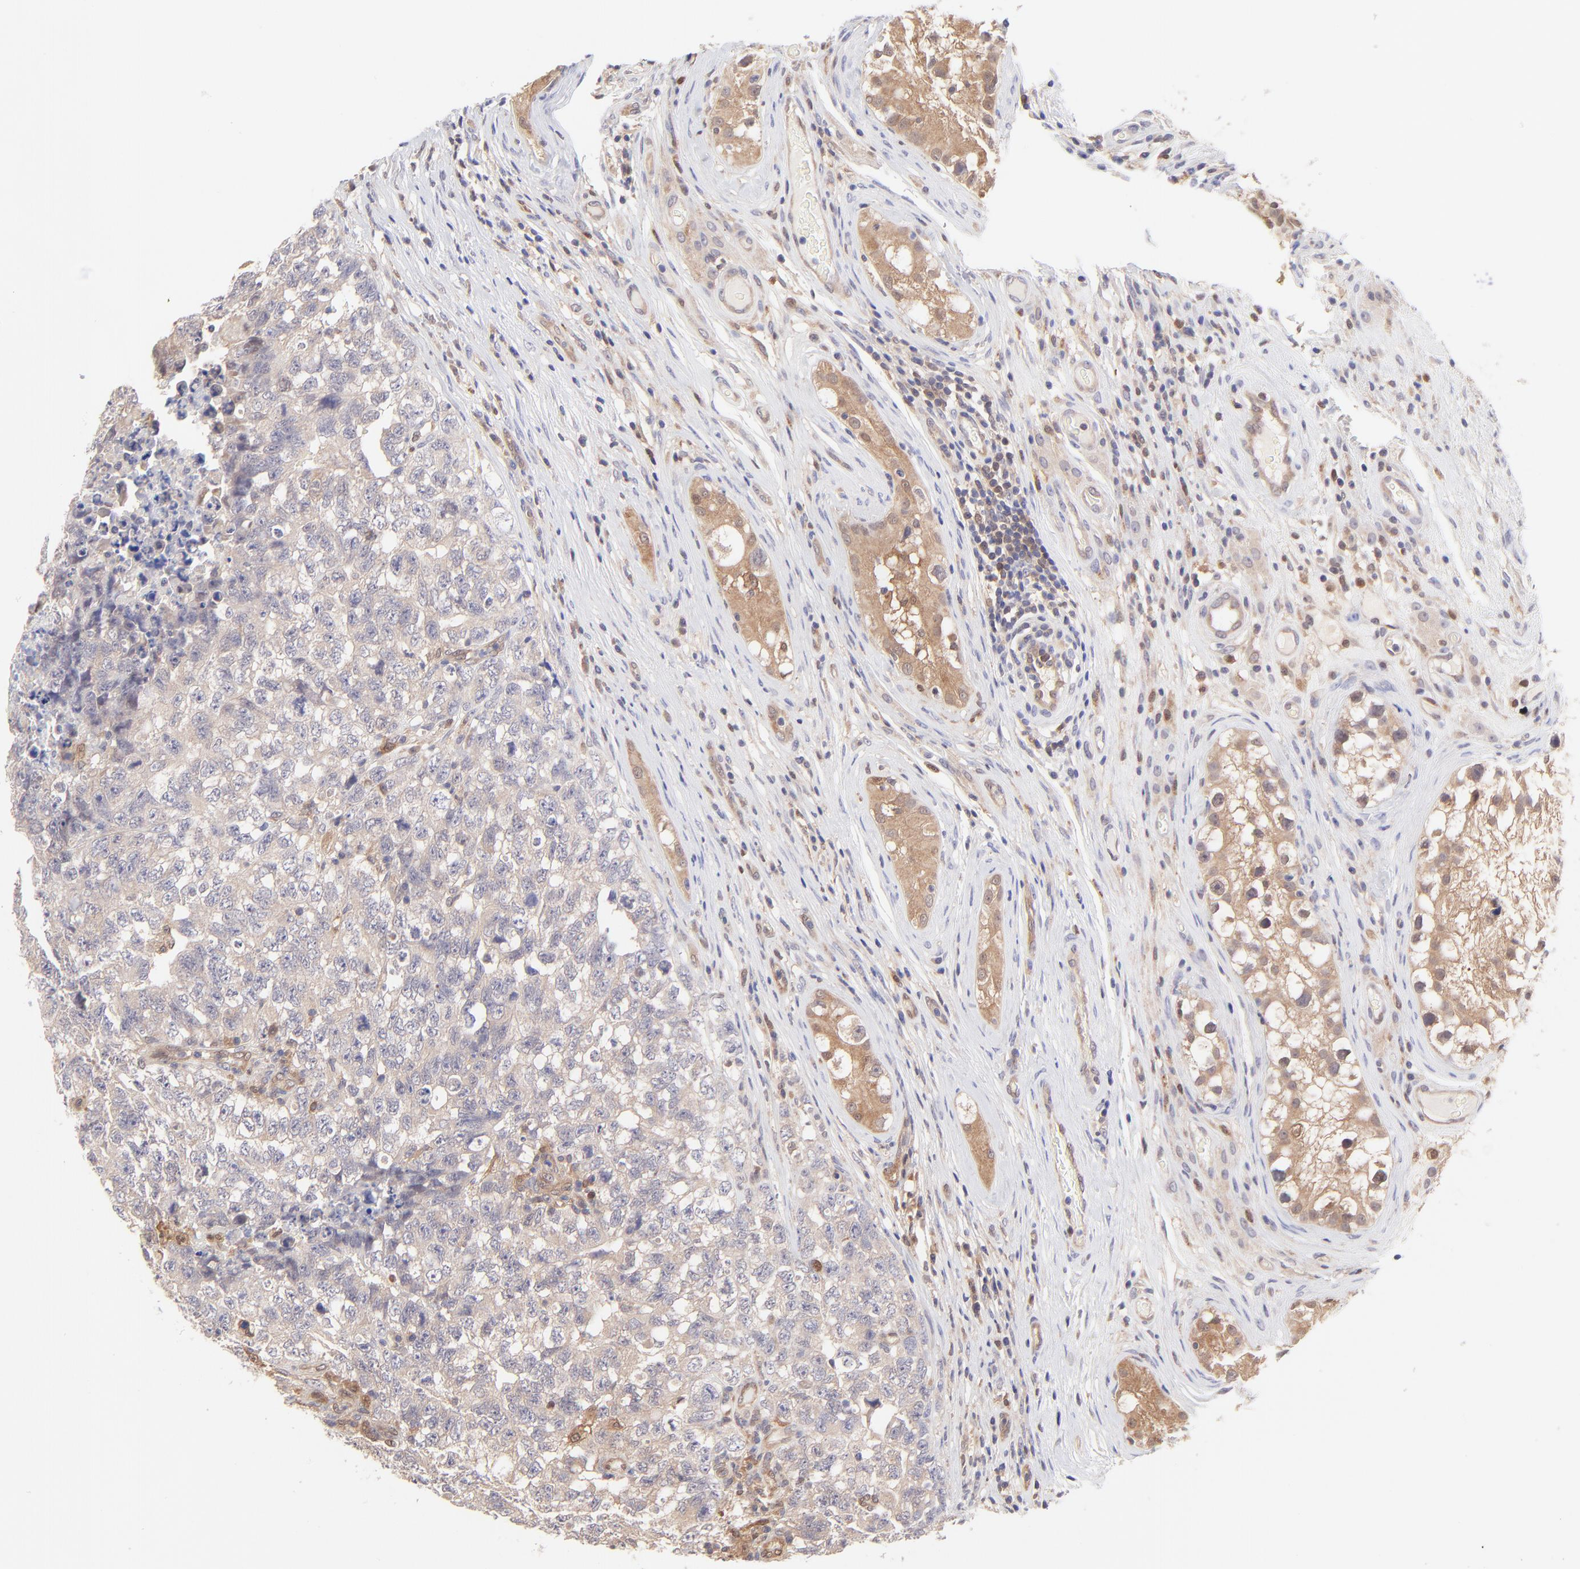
{"staining": {"intensity": "weak", "quantity": ">75%", "location": "cytoplasmic/membranous"}, "tissue": "testis cancer", "cell_type": "Tumor cells", "image_type": "cancer", "snomed": [{"axis": "morphology", "description": "Carcinoma, Embryonal, NOS"}, {"axis": "topography", "description": "Testis"}], "caption": "Immunohistochemistry (IHC) (DAB) staining of human testis cancer (embryonal carcinoma) shows weak cytoplasmic/membranous protein expression in approximately >75% of tumor cells.", "gene": "HYAL1", "patient": {"sex": "male", "age": 31}}